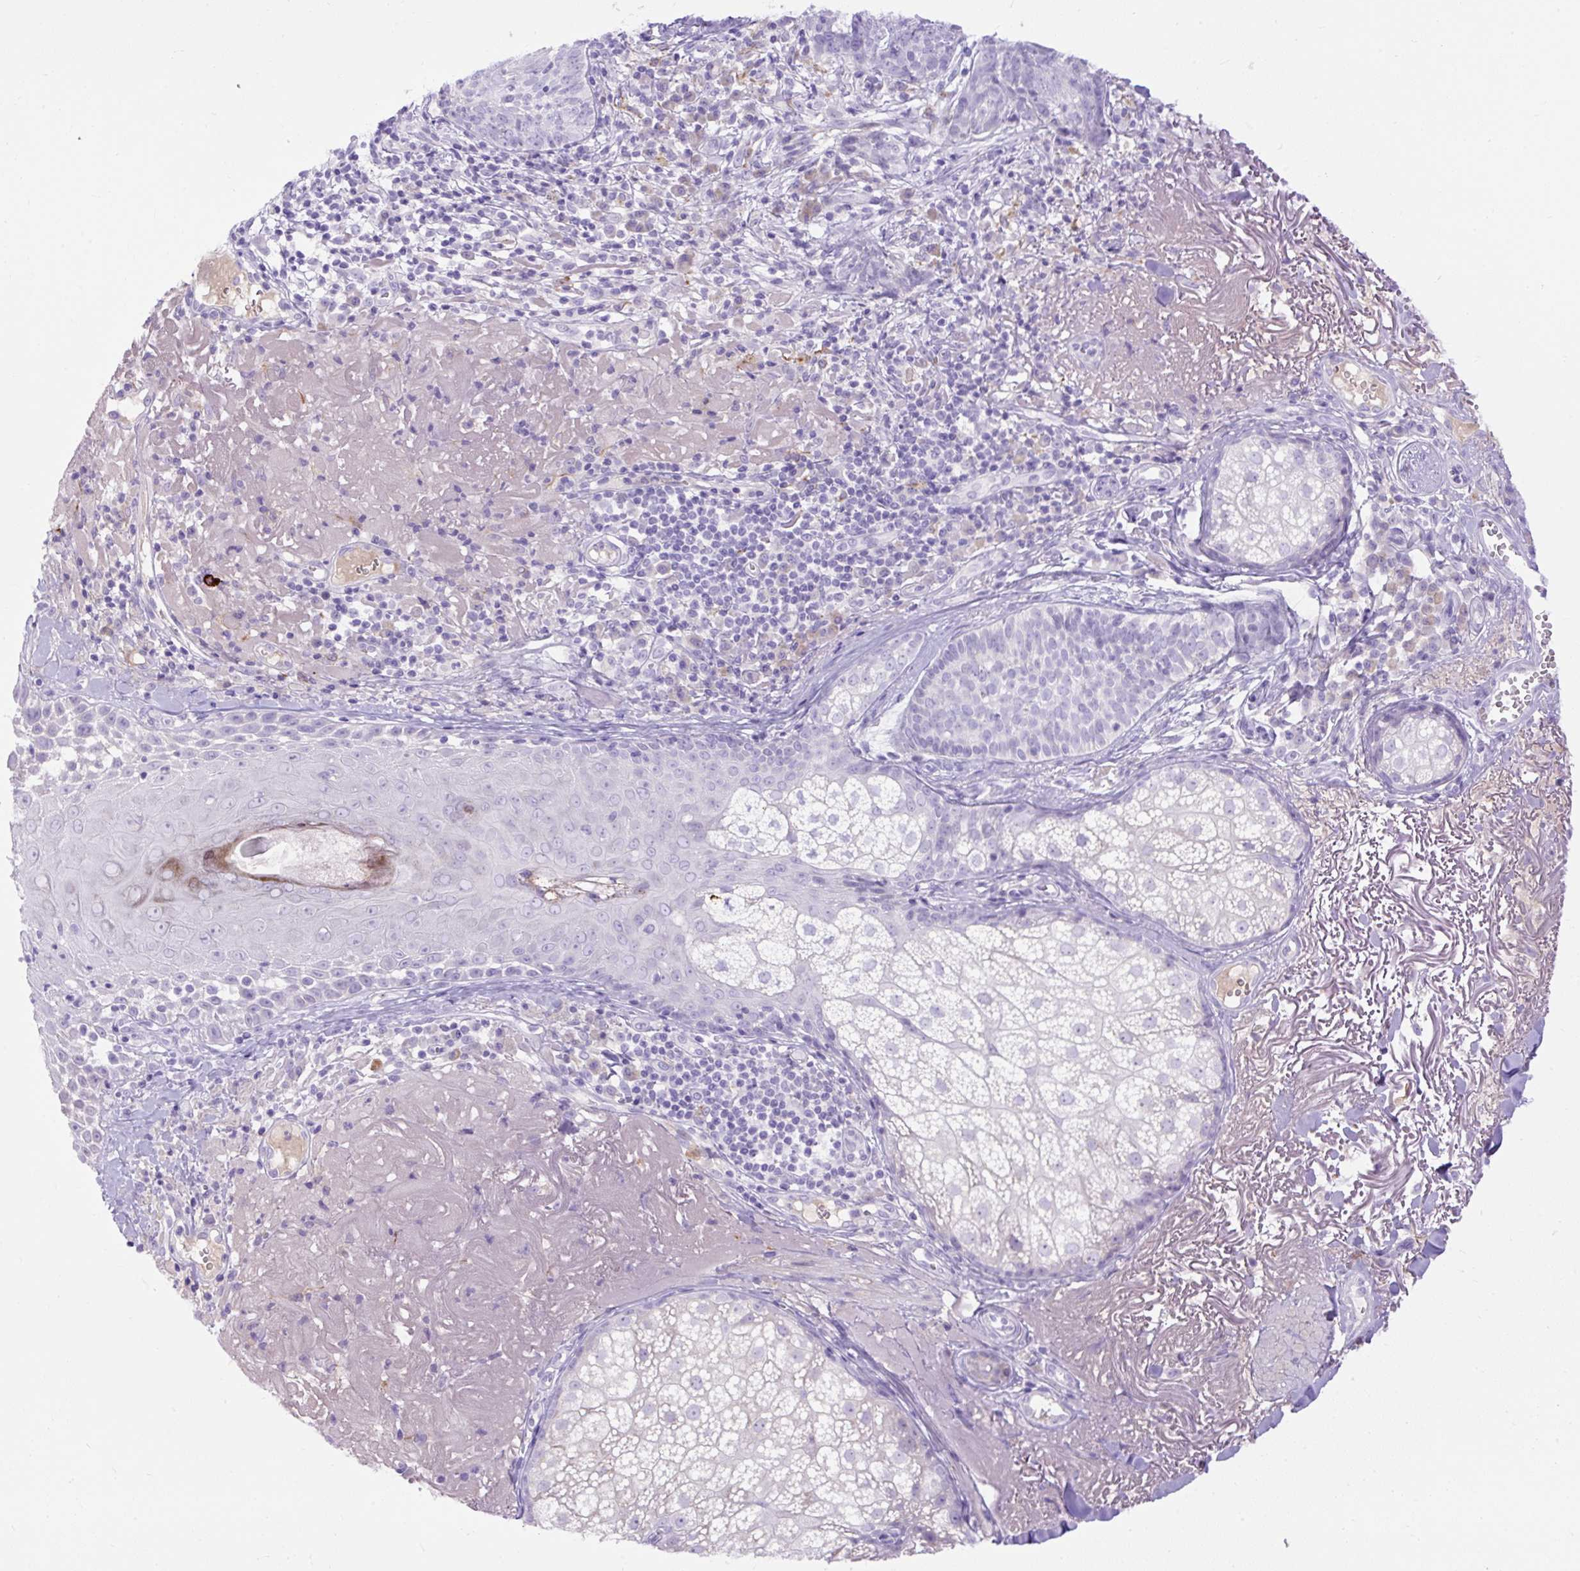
{"staining": {"intensity": "negative", "quantity": "none", "location": "none"}, "tissue": "skin cancer", "cell_type": "Tumor cells", "image_type": "cancer", "snomed": [{"axis": "morphology", "description": "Basal cell carcinoma"}, {"axis": "topography", "description": "Skin"}, {"axis": "topography", "description": "Skin of face"}], "caption": "The immunohistochemistry histopathology image has no significant positivity in tumor cells of skin cancer (basal cell carcinoma) tissue.", "gene": "SPTBN5", "patient": {"sex": "female", "age": 95}}